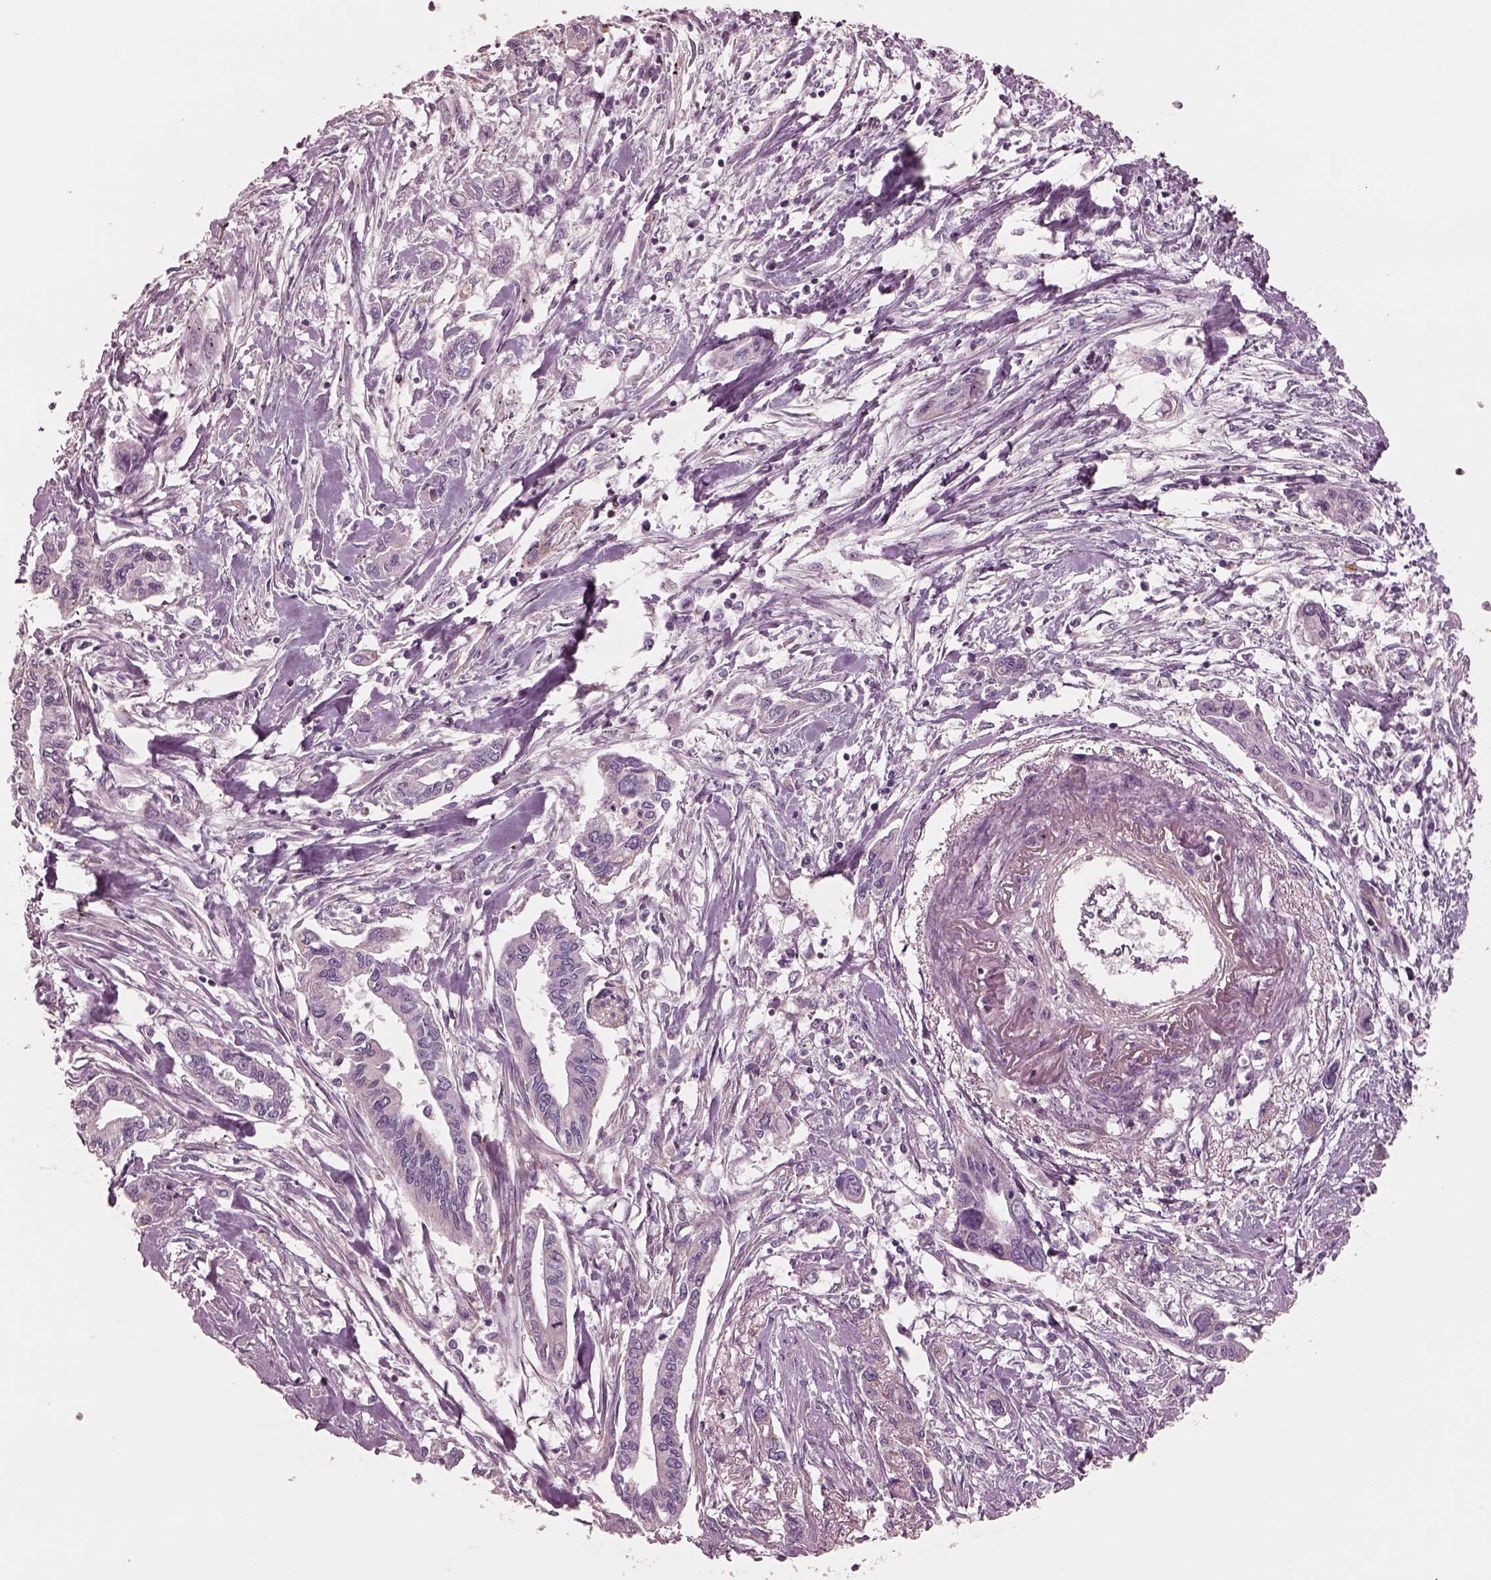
{"staining": {"intensity": "negative", "quantity": "none", "location": "none"}, "tissue": "pancreatic cancer", "cell_type": "Tumor cells", "image_type": "cancer", "snomed": [{"axis": "morphology", "description": "Adenocarcinoma, NOS"}, {"axis": "topography", "description": "Pancreas"}], "caption": "Immunohistochemical staining of pancreatic cancer demonstrates no significant staining in tumor cells. The staining is performed using DAB brown chromogen with nuclei counter-stained in using hematoxylin.", "gene": "ELAPOR1", "patient": {"sex": "male", "age": 60}}